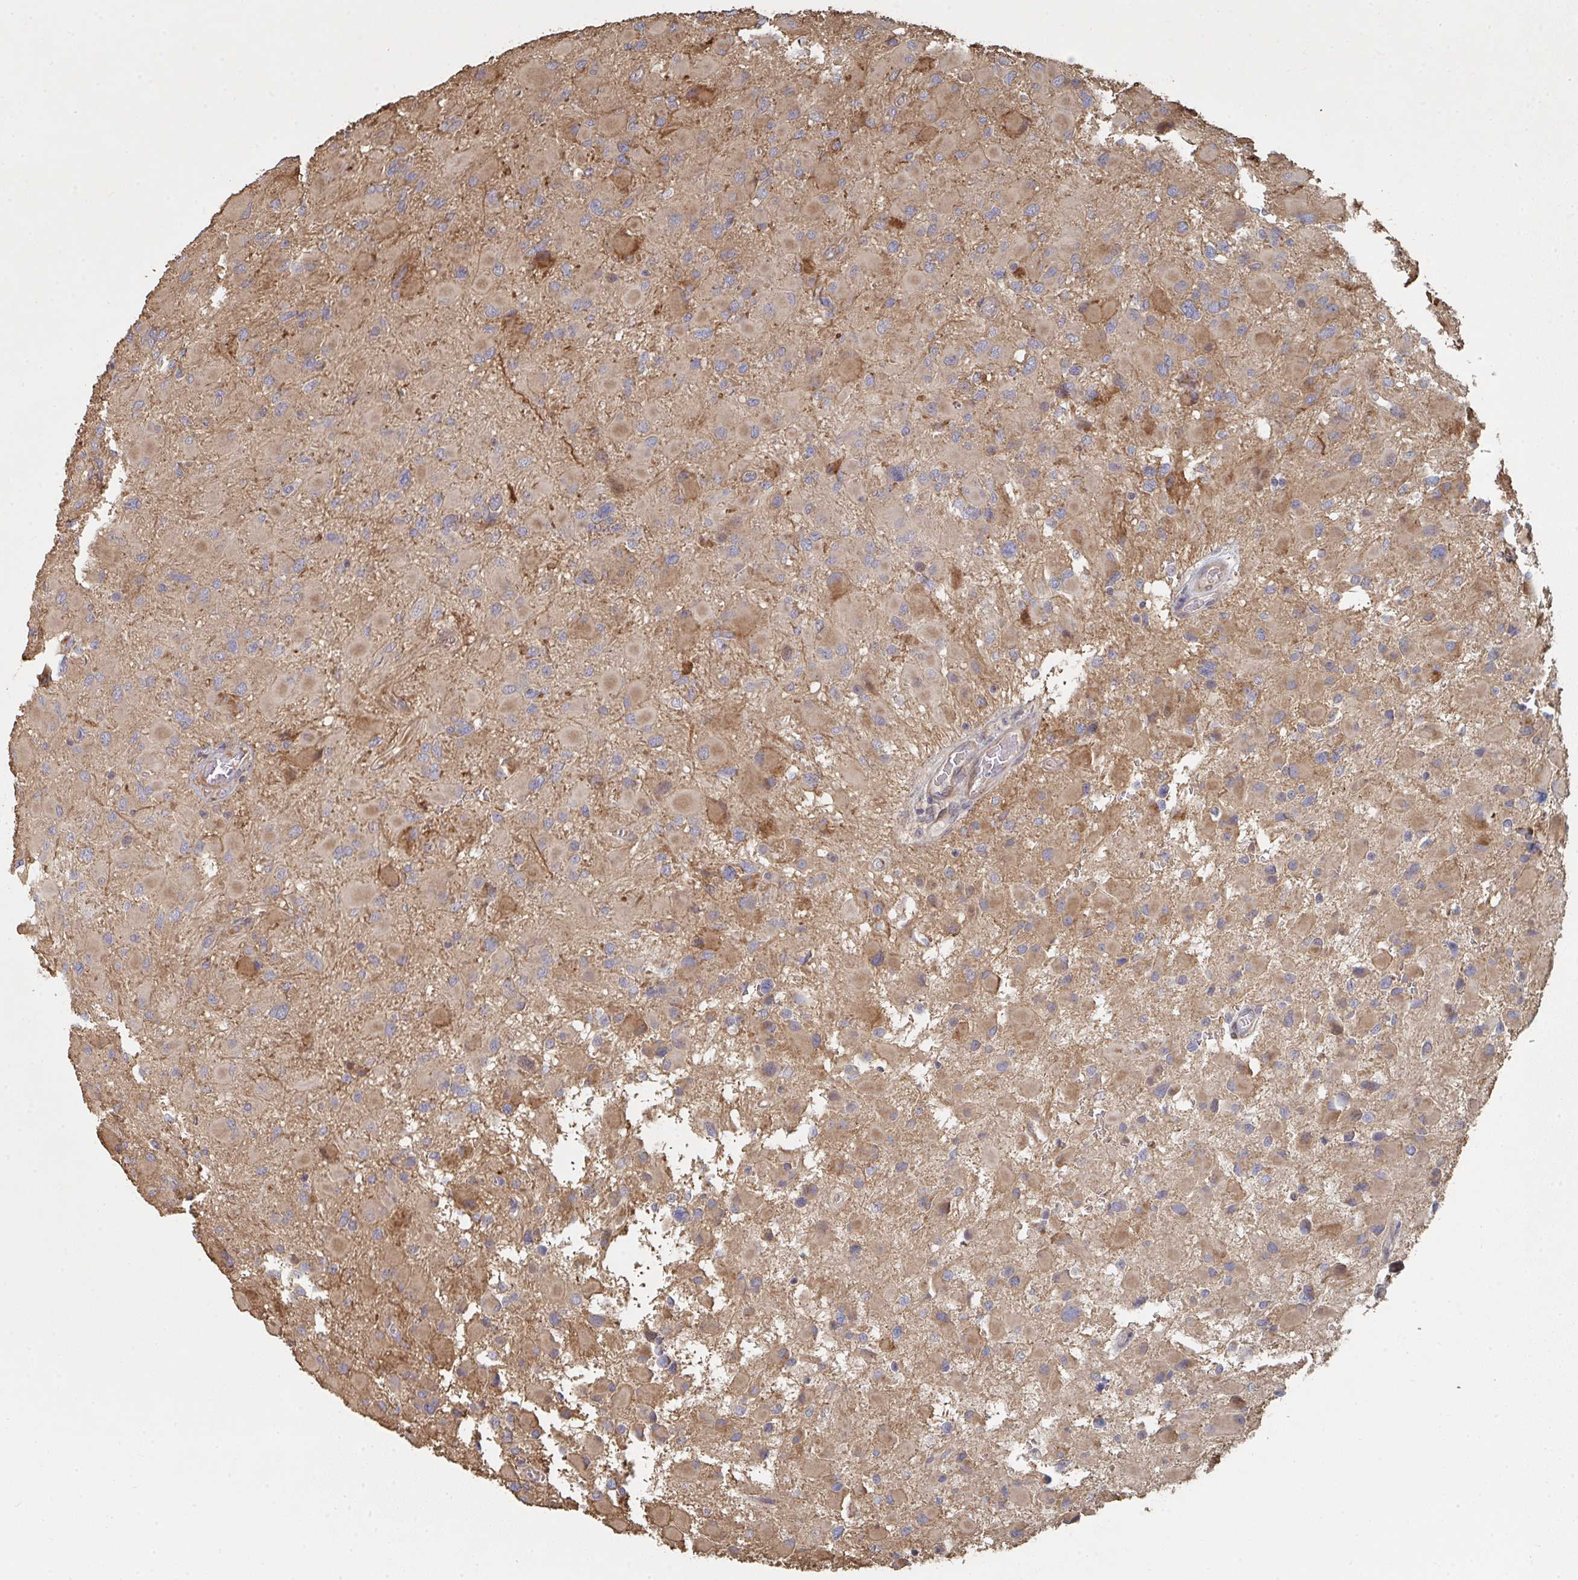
{"staining": {"intensity": "moderate", "quantity": "25%-75%", "location": "cytoplasmic/membranous"}, "tissue": "glioma", "cell_type": "Tumor cells", "image_type": "cancer", "snomed": [{"axis": "morphology", "description": "Glioma, malignant, High grade"}, {"axis": "topography", "description": "Cerebral cortex"}], "caption": "Glioma tissue shows moderate cytoplasmic/membranous staining in approximately 25%-75% of tumor cells, visualized by immunohistochemistry.", "gene": "PTEN", "patient": {"sex": "female", "age": 36}}